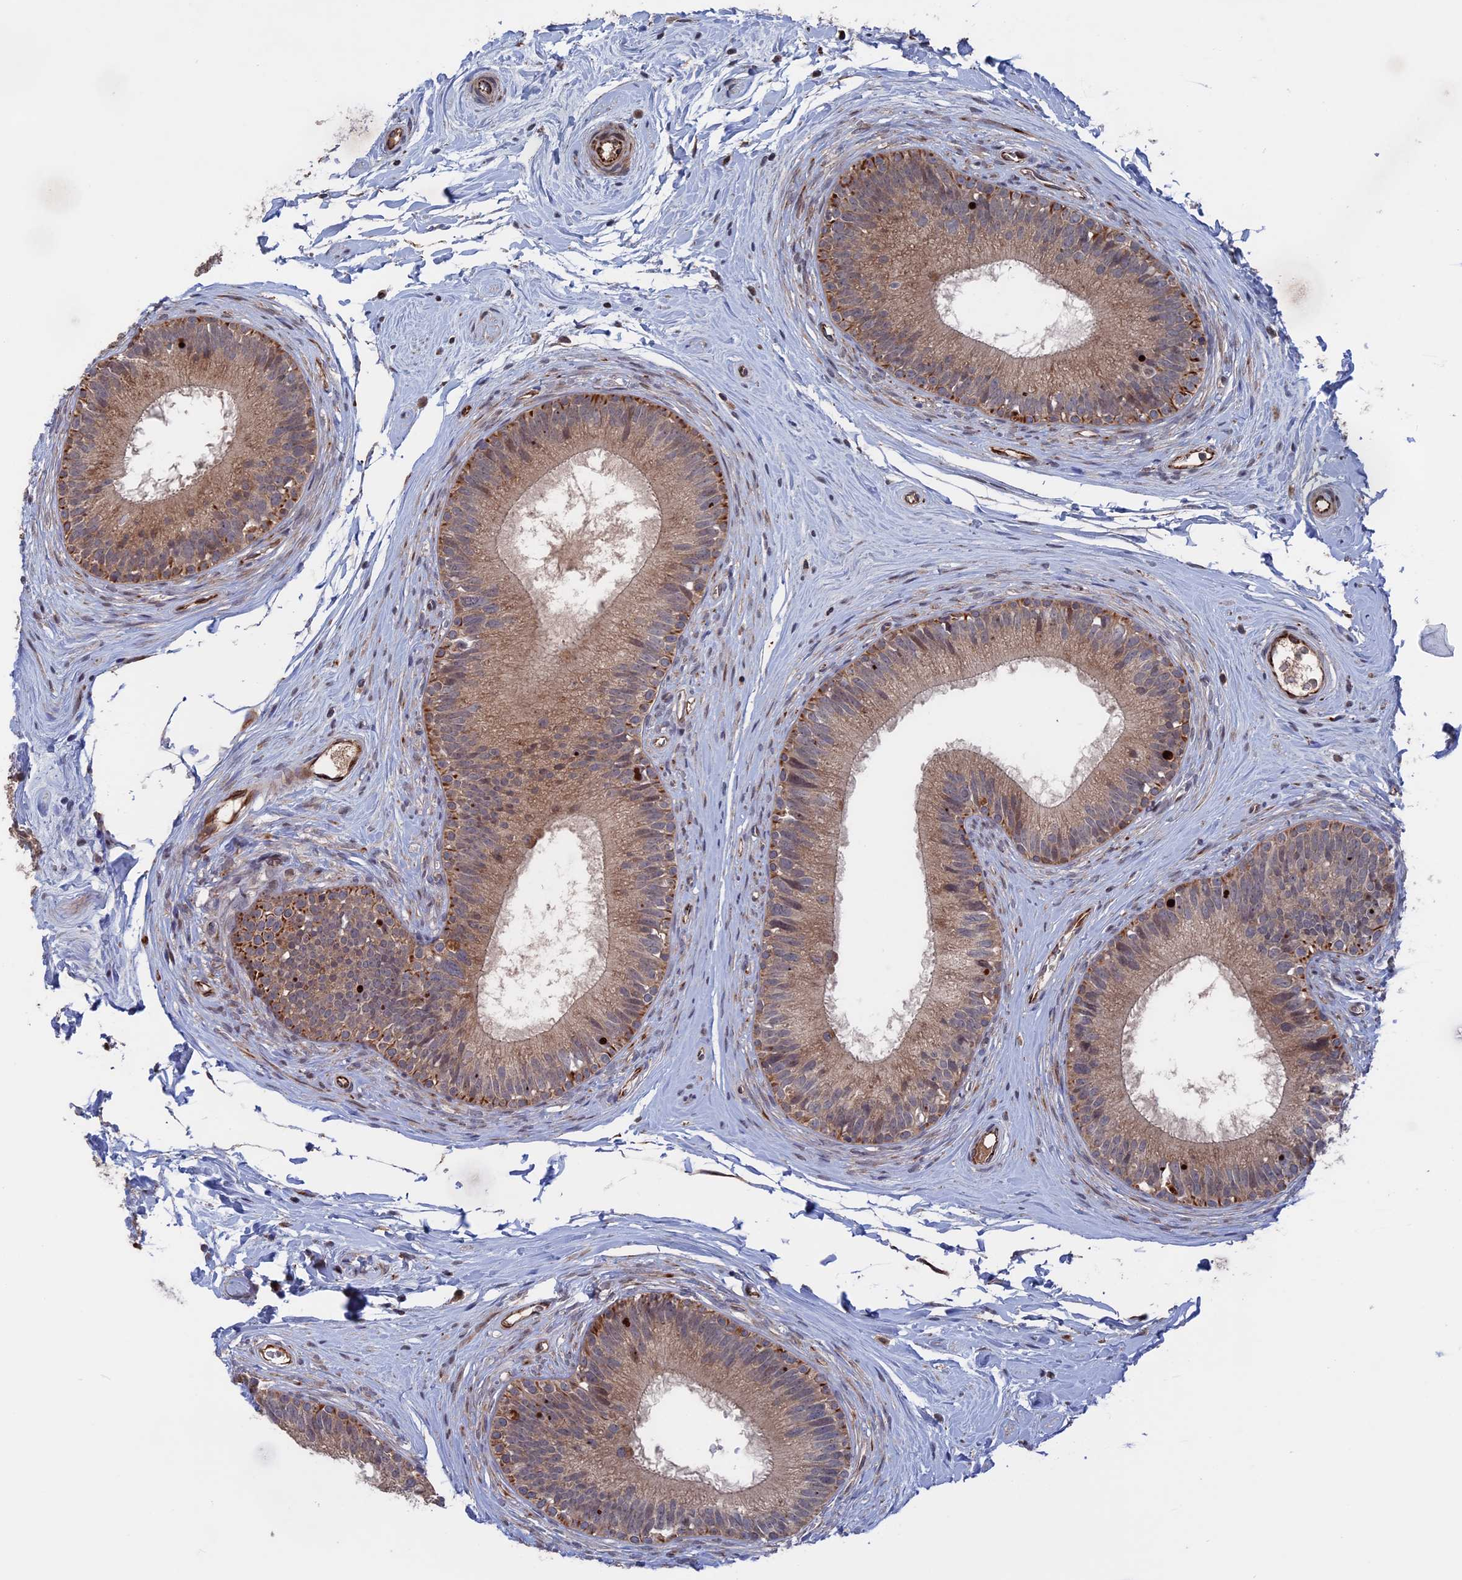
{"staining": {"intensity": "moderate", "quantity": ">75%", "location": "cytoplasmic/membranous"}, "tissue": "epididymis", "cell_type": "Glandular cells", "image_type": "normal", "snomed": [{"axis": "morphology", "description": "Normal tissue, NOS"}, {"axis": "topography", "description": "Epididymis"}], "caption": "The image demonstrates a brown stain indicating the presence of a protein in the cytoplasmic/membranous of glandular cells in epididymis. The protein is stained brown, and the nuclei are stained in blue (DAB (3,3'-diaminobenzidine) IHC with brightfield microscopy, high magnification).", "gene": "PLA2G15", "patient": {"sex": "male", "age": 33}}